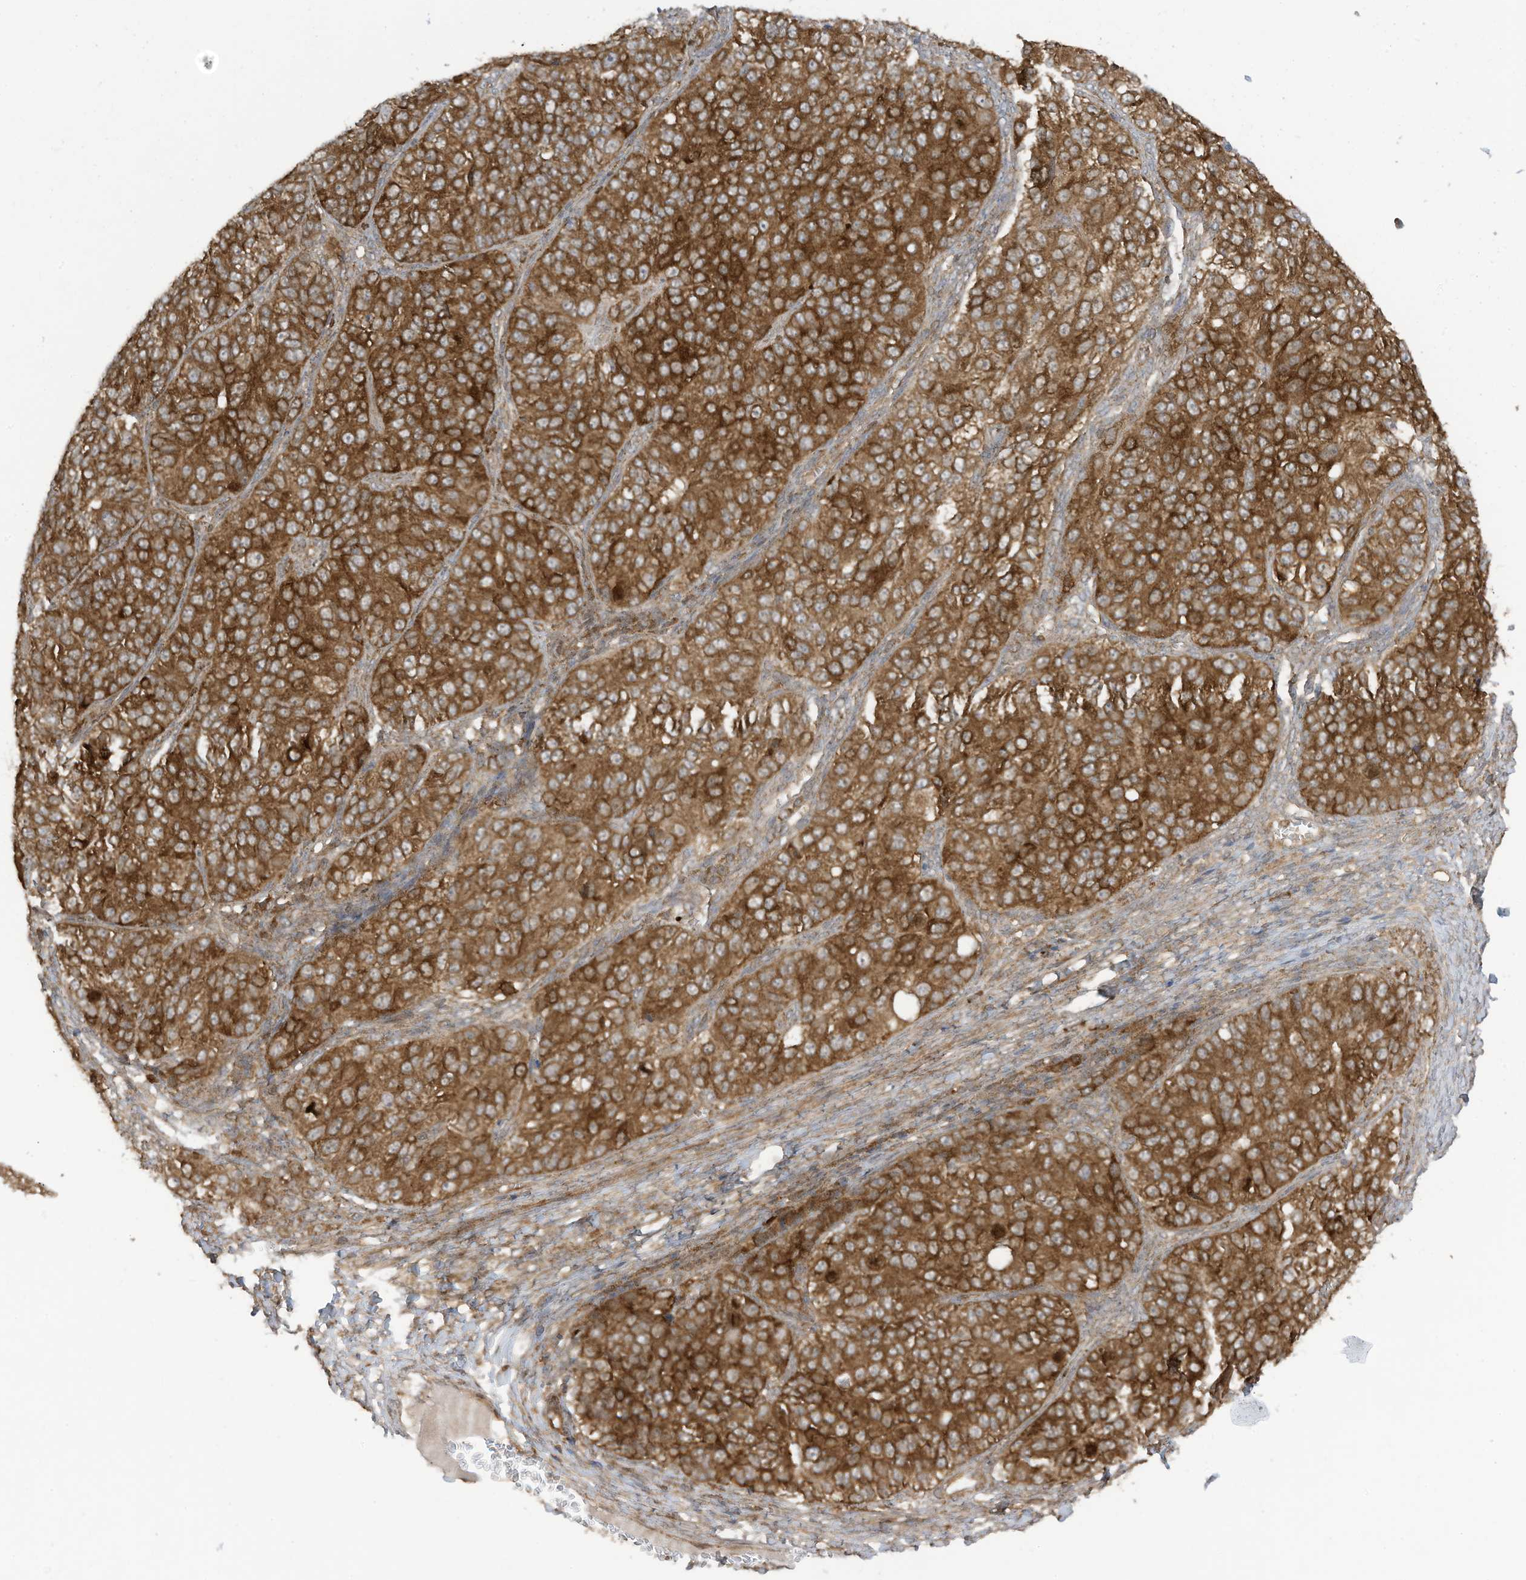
{"staining": {"intensity": "strong", "quantity": ">75%", "location": "cytoplasmic/membranous"}, "tissue": "ovarian cancer", "cell_type": "Tumor cells", "image_type": "cancer", "snomed": [{"axis": "morphology", "description": "Carcinoma, endometroid"}, {"axis": "topography", "description": "Ovary"}], "caption": "Immunohistochemistry (IHC) image of human ovarian cancer stained for a protein (brown), which demonstrates high levels of strong cytoplasmic/membranous staining in about >75% of tumor cells.", "gene": "REPS1", "patient": {"sex": "female", "age": 51}}